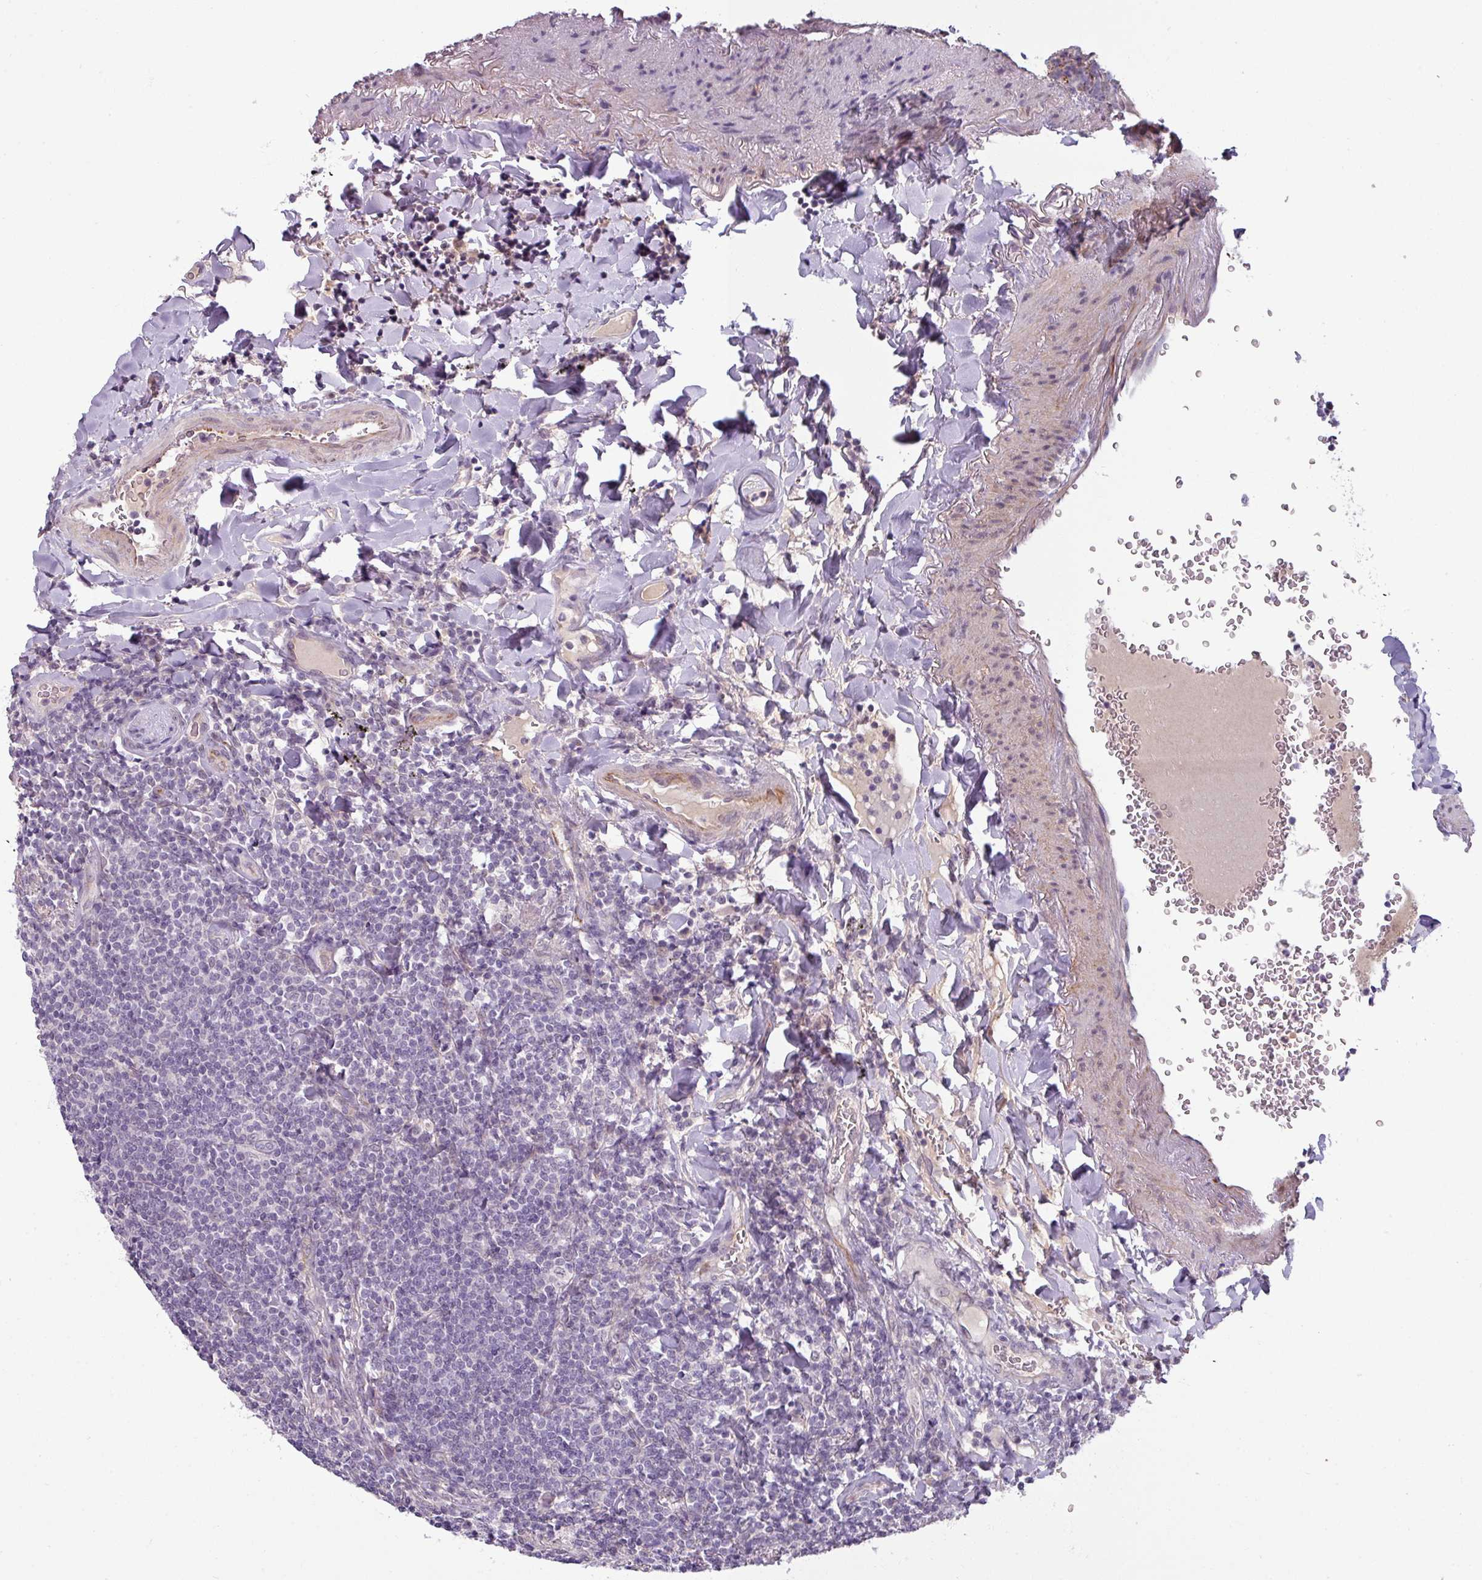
{"staining": {"intensity": "negative", "quantity": "none", "location": "none"}, "tissue": "lymphoma", "cell_type": "Tumor cells", "image_type": "cancer", "snomed": [{"axis": "morphology", "description": "Malignant lymphoma, non-Hodgkin's type, Low grade"}, {"axis": "topography", "description": "Lung"}], "caption": "Image shows no significant protein expression in tumor cells of lymphoma.", "gene": "UVSSA", "patient": {"sex": "female", "age": 71}}